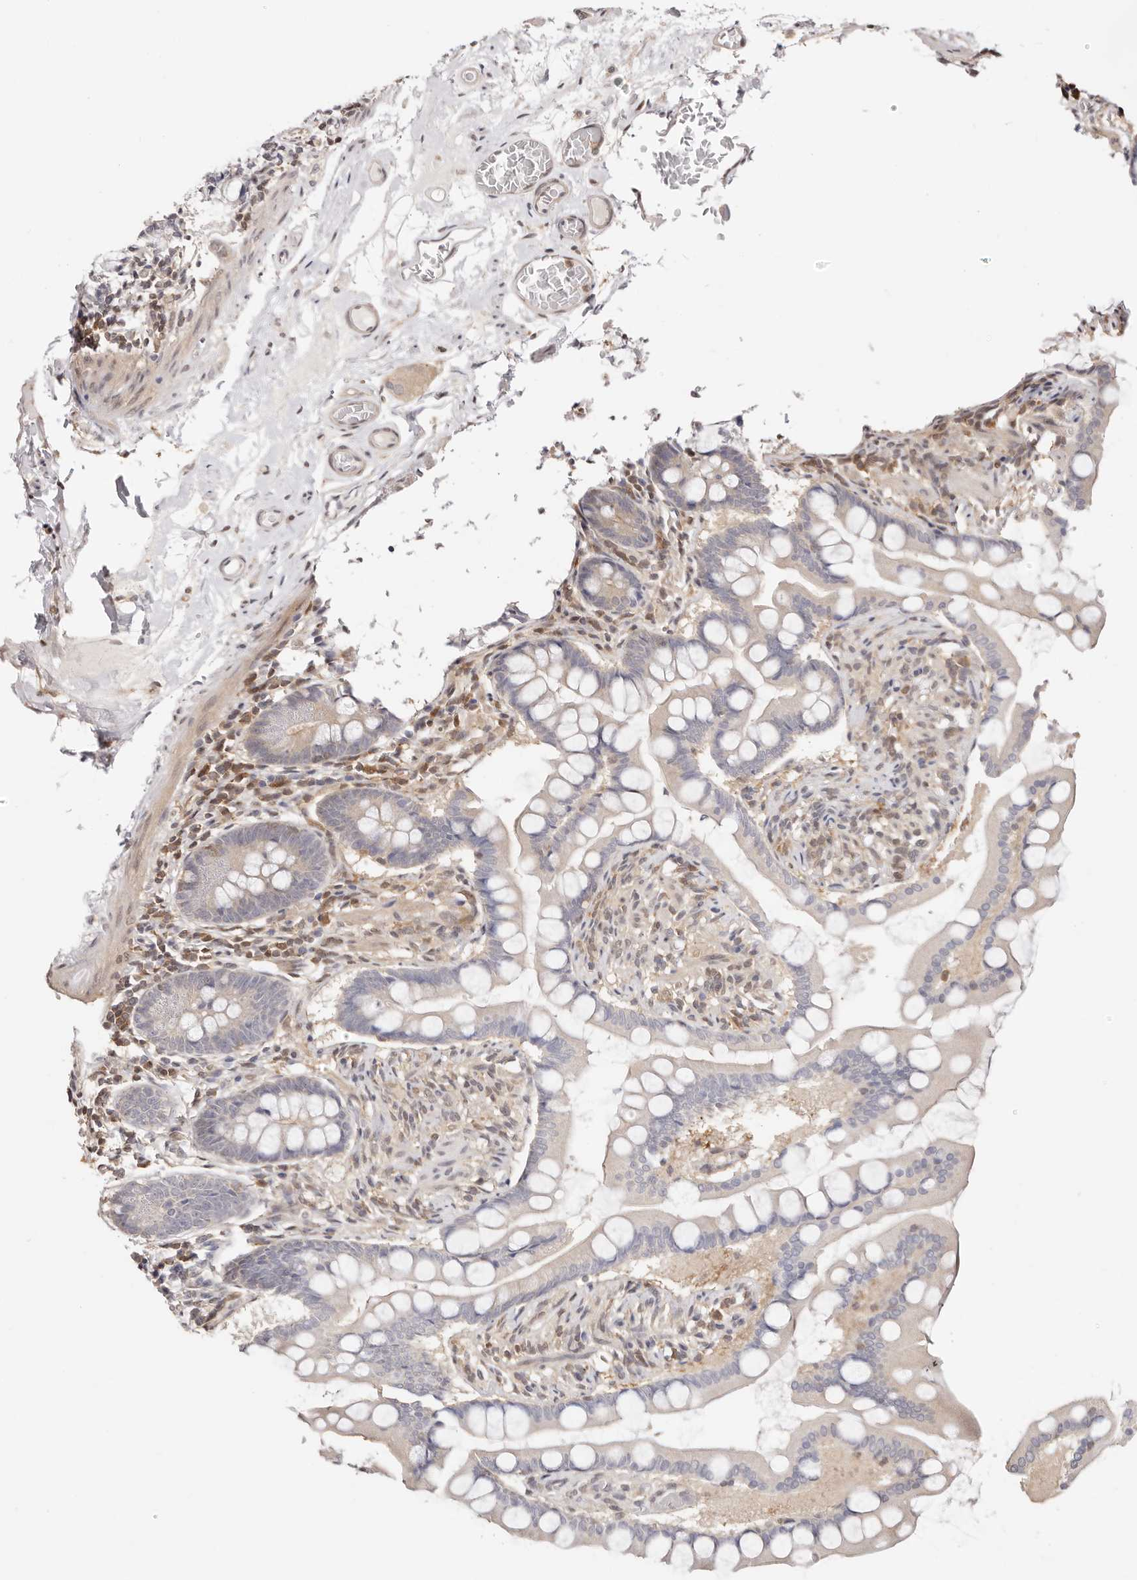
{"staining": {"intensity": "moderate", "quantity": "<25%", "location": "cytoplasmic/membranous"}, "tissue": "small intestine", "cell_type": "Glandular cells", "image_type": "normal", "snomed": [{"axis": "morphology", "description": "Normal tissue, NOS"}, {"axis": "topography", "description": "Small intestine"}], "caption": "IHC photomicrograph of unremarkable small intestine: human small intestine stained using immunohistochemistry (IHC) reveals low levels of moderate protein expression localized specifically in the cytoplasmic/membranous of glandular cells, appearing as a cytoplasmic/membranous brown color.", "gene": "STAT5A", "patient": {"sex": "male", "age": 41}}